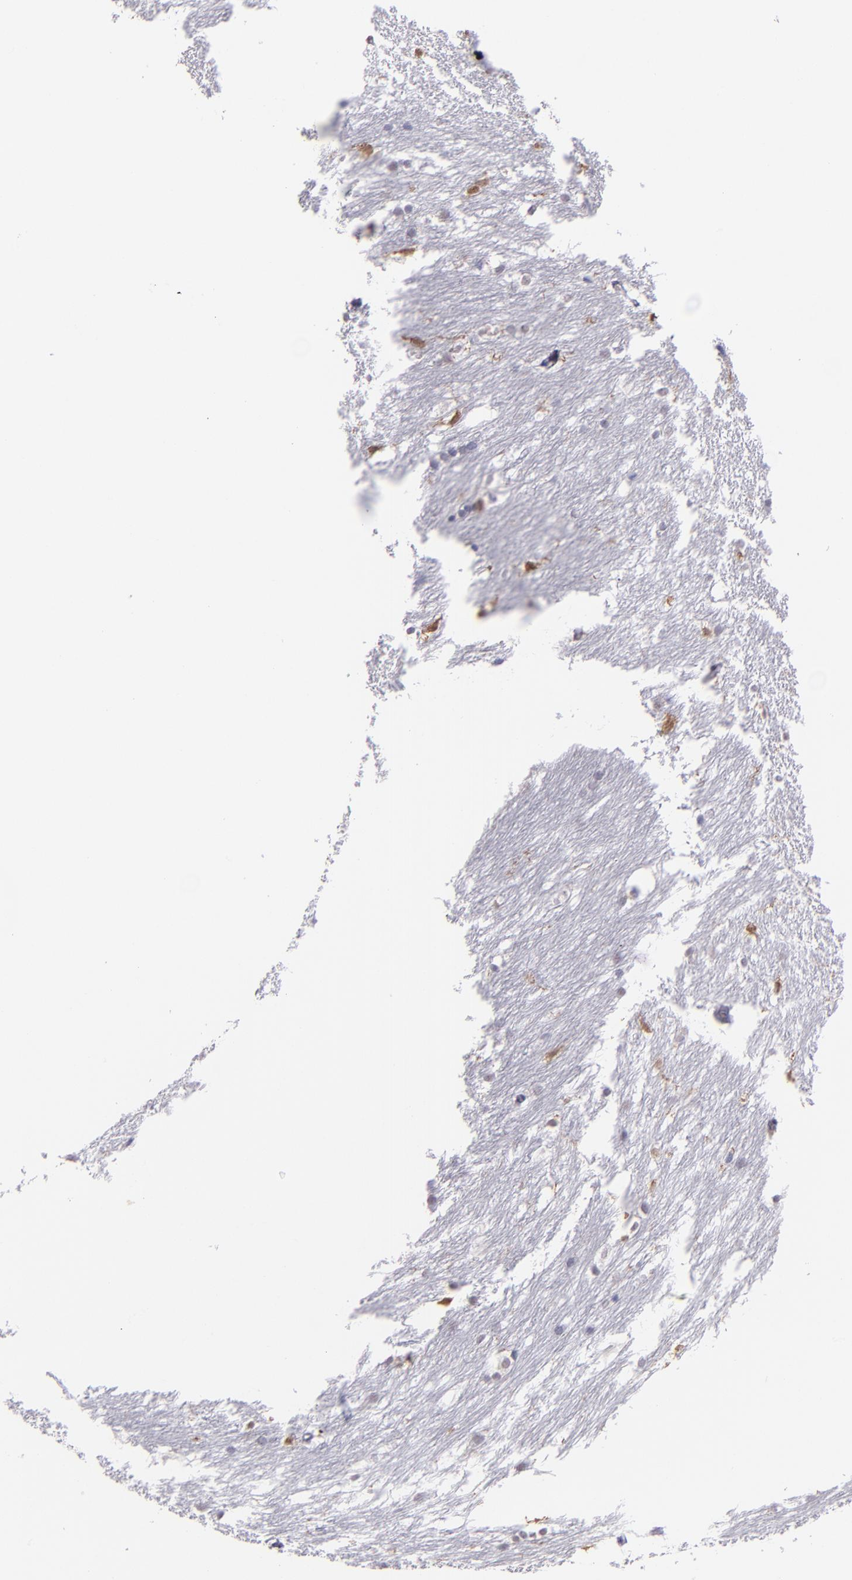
{"staining": {"intensity": "weak", "quantity": "<25%", "location": "nuclear"}, "tissue": "caudate", "cell_type": "Glial cells", "image_type": "normal", "snomed": [{"axis": "morphology", "description": "Normal tissue, NOS"}, {"axis": "topography", "description": "Lateral ventricle wall"}], "caption": "Immunohistochemical staining of benign human caudate shows no significant expression in glial cells. (Brightfield microscopy of DAB immunohistochemistry at high magnification).", "gene": "NCF2", "patient": {"sex": "female", "age": 19}}